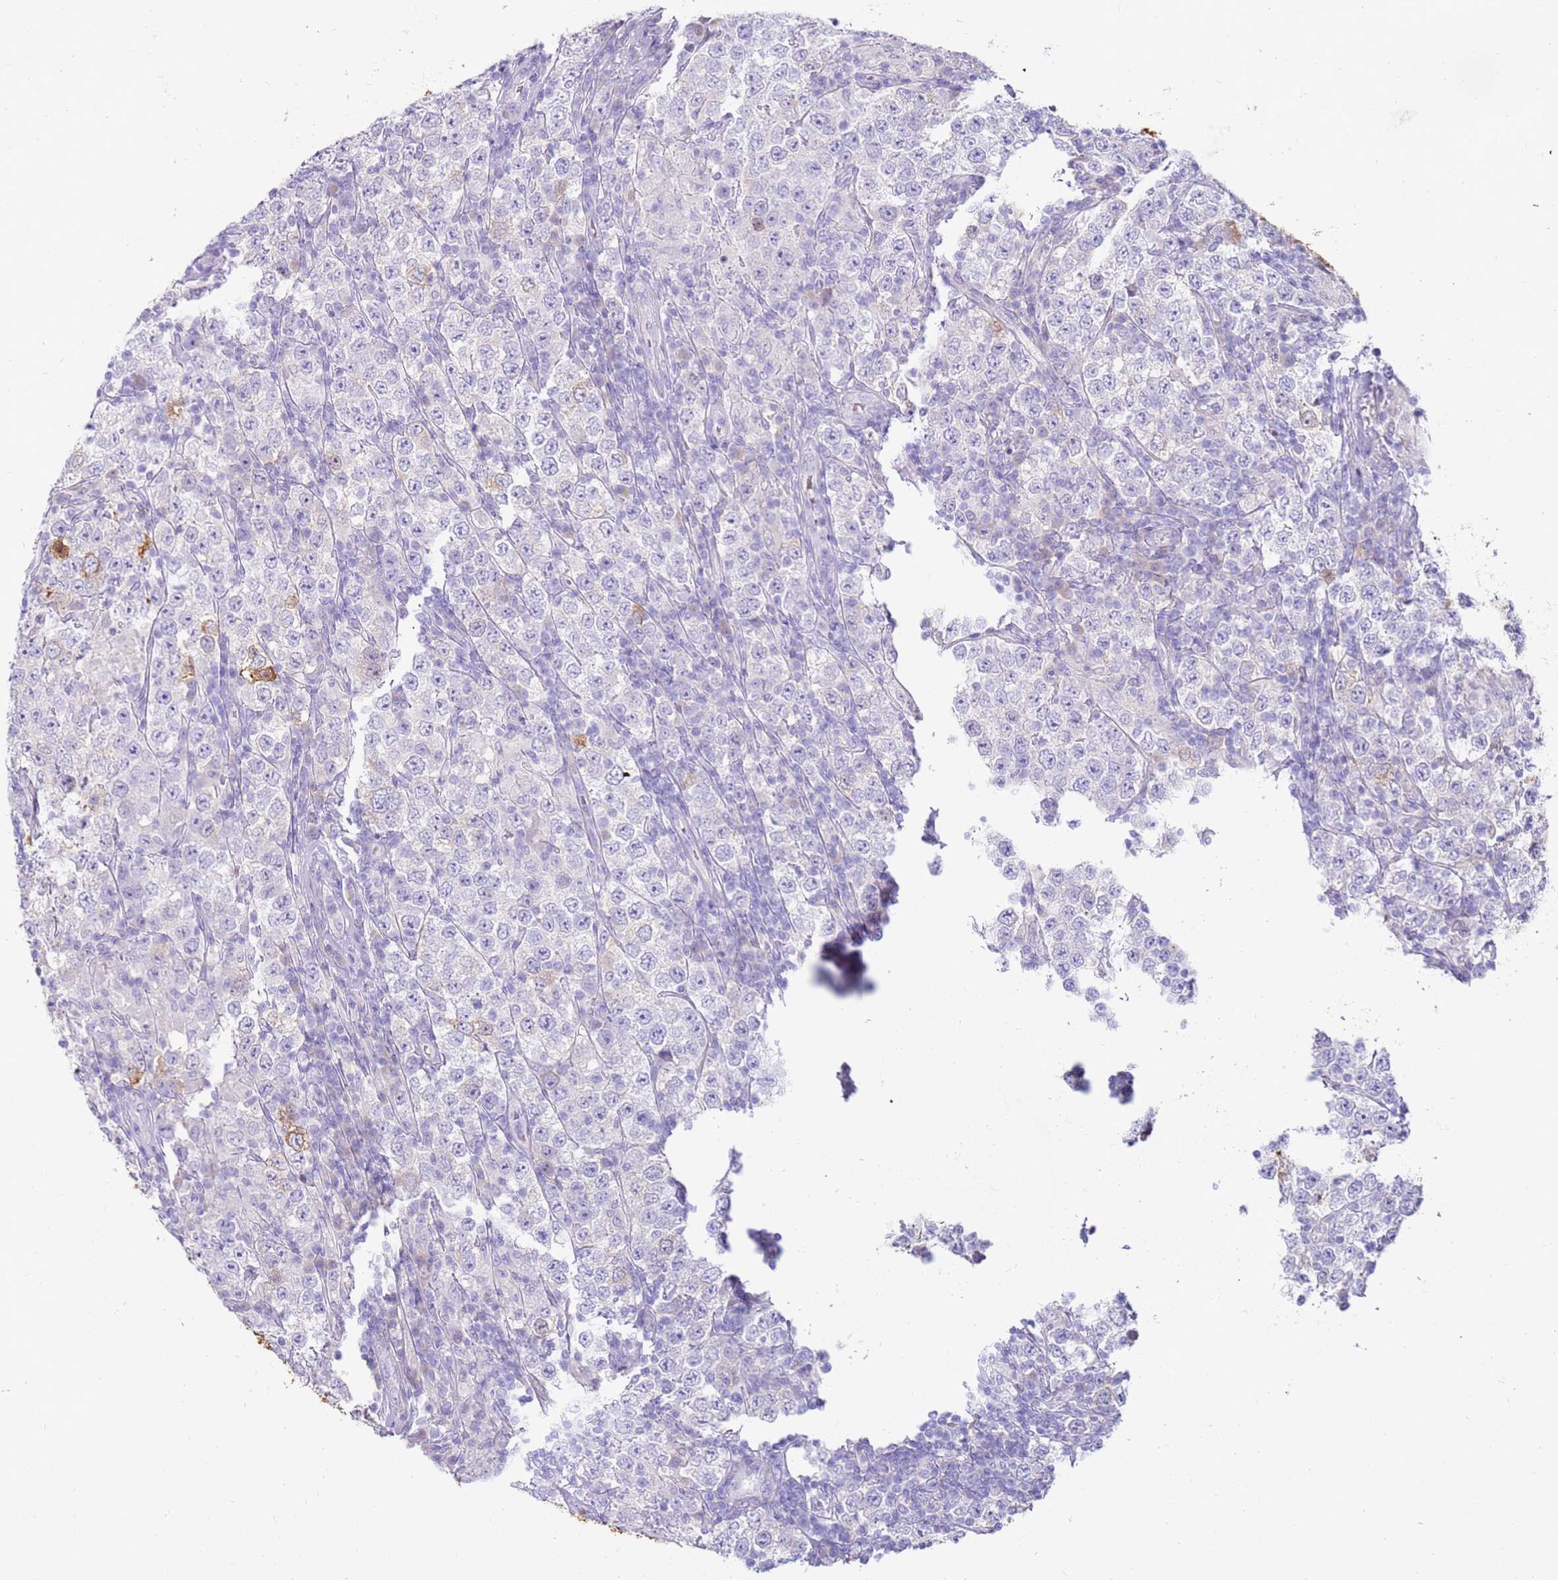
{"staining": {"intensity": "moderate", "quantity": "<25%", "location": "cytoplasmic/membranous"}, "tissue": "testis cancer", "cell_type": "Tumor cells", "image_type": "cancer", "snomed": [{"axis": "morphology", "description": "Normal tissue, NOS"}, {"axis": "morphology", "description": "Urothelial carcinoma, High grade"}, {"axis": "morphology", "description": "Seminoma, NOS"}, {"axis": "morphology", "description": "Carcinoma, Embryonal, NOS"}, {"axis": "topography", "description": "Urinary bladder"}, {"axis": "topography", "description": "Testis"}], "caption": "A histopathology image of human testis cancer (seminoma) stained for a protein demonstrates moderate cytoplasmic/membranous brown staining in tumor cells.", "gene": "EVPLL", "patient": {"sex": "male", "age": 41}}